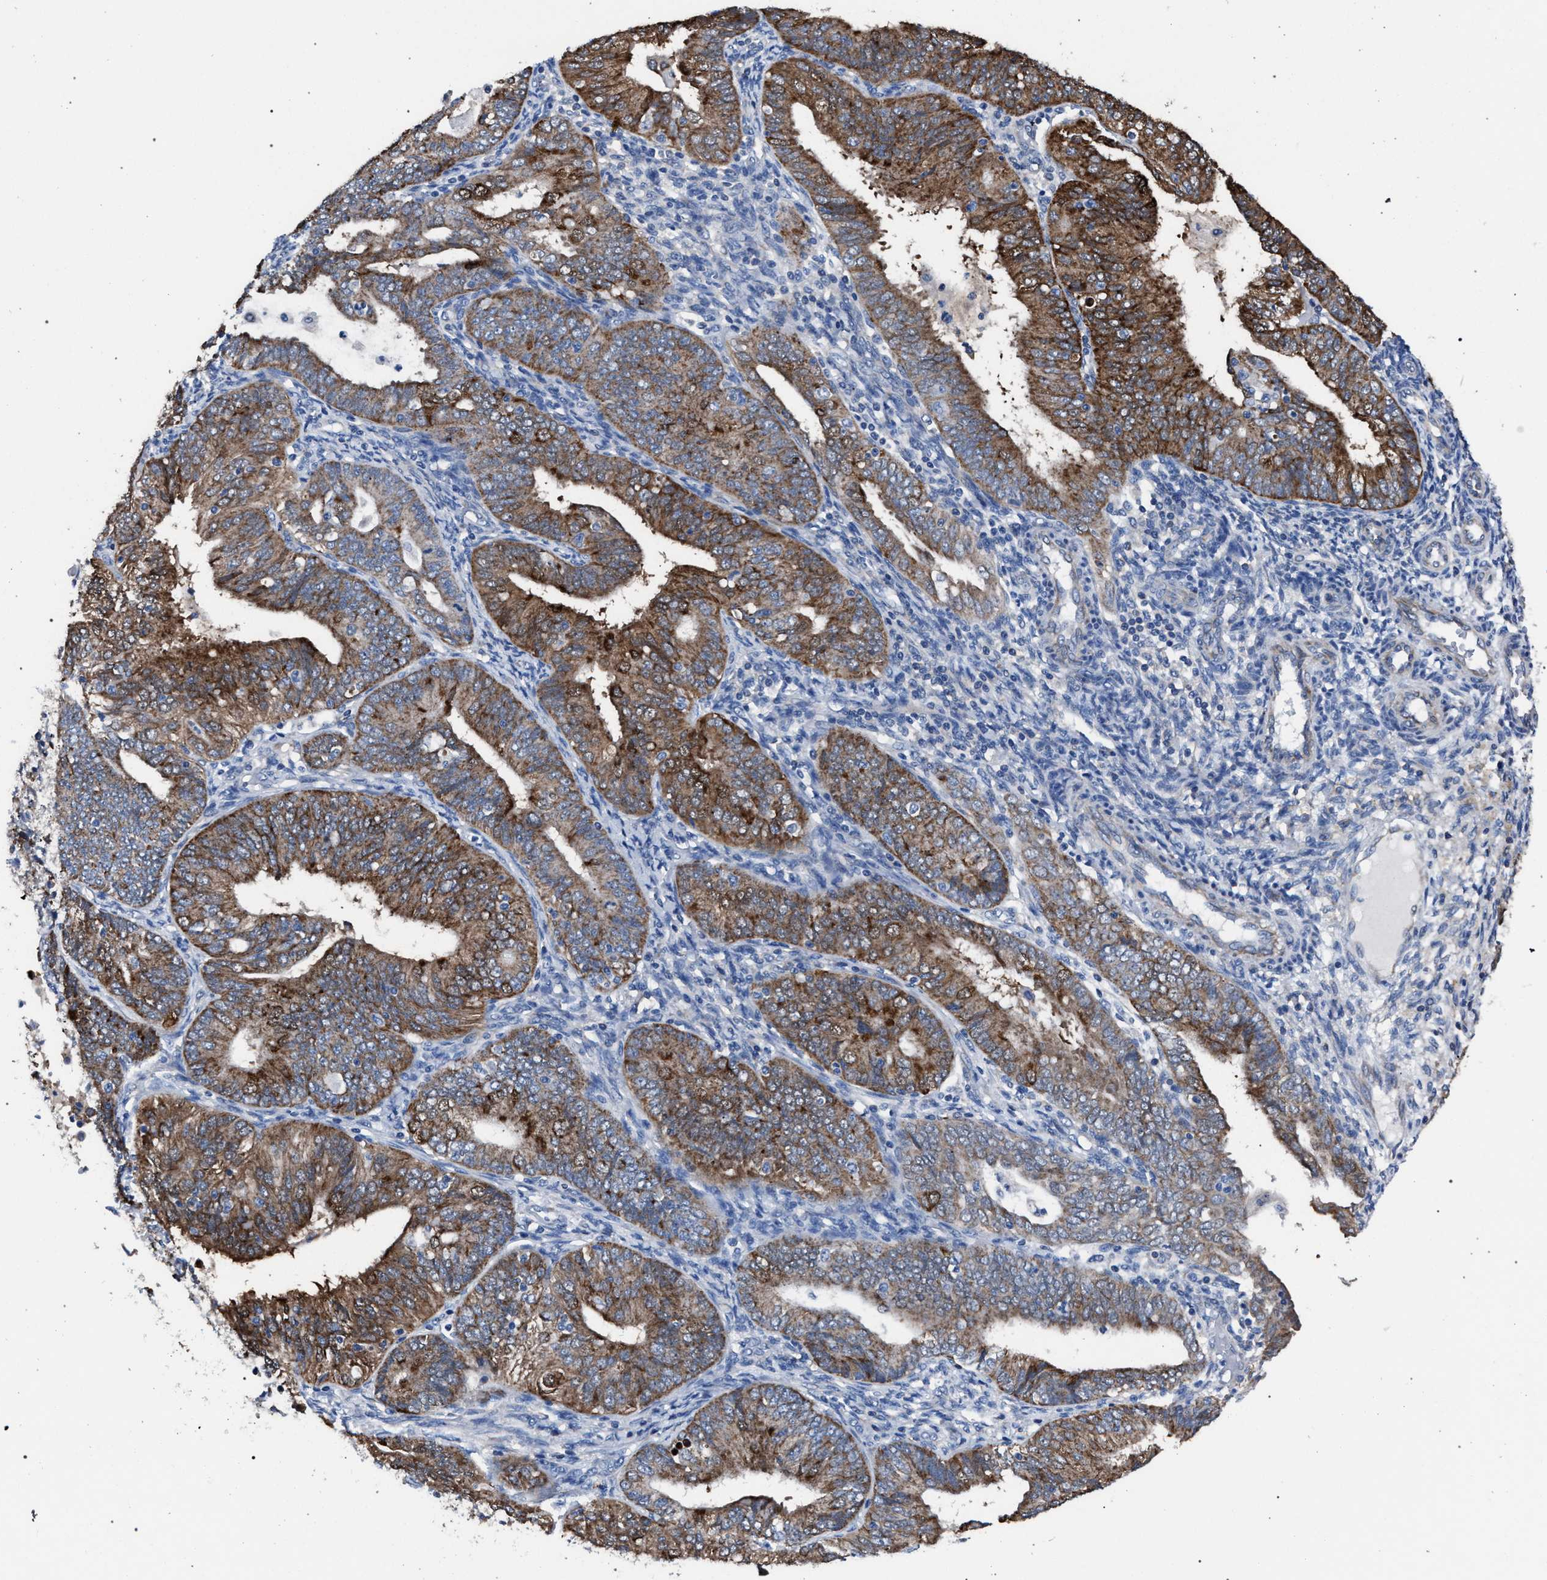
{"staining": {"intensity": "moderate", "quantity": ">75%", "location": "cytoplasmic/membranous"}, "tissue": "endometrial cancer", "cell_type": "Tumor cells", "image_type": "cancer", "snomed": [{"axis": "morphology", "description": "Adenocarcinoma, NOS"}, {"axis": "topography", "description": "Endometrium"}], "caption": "Approximately >75% of tumor cells in human endometrial cancer display moderate cytoplasmic/membranous protein staining as visualized by brown immunohistochemical staining.", "gene": "CRYZ", "patient": {"sex": "female", "age": 58}}